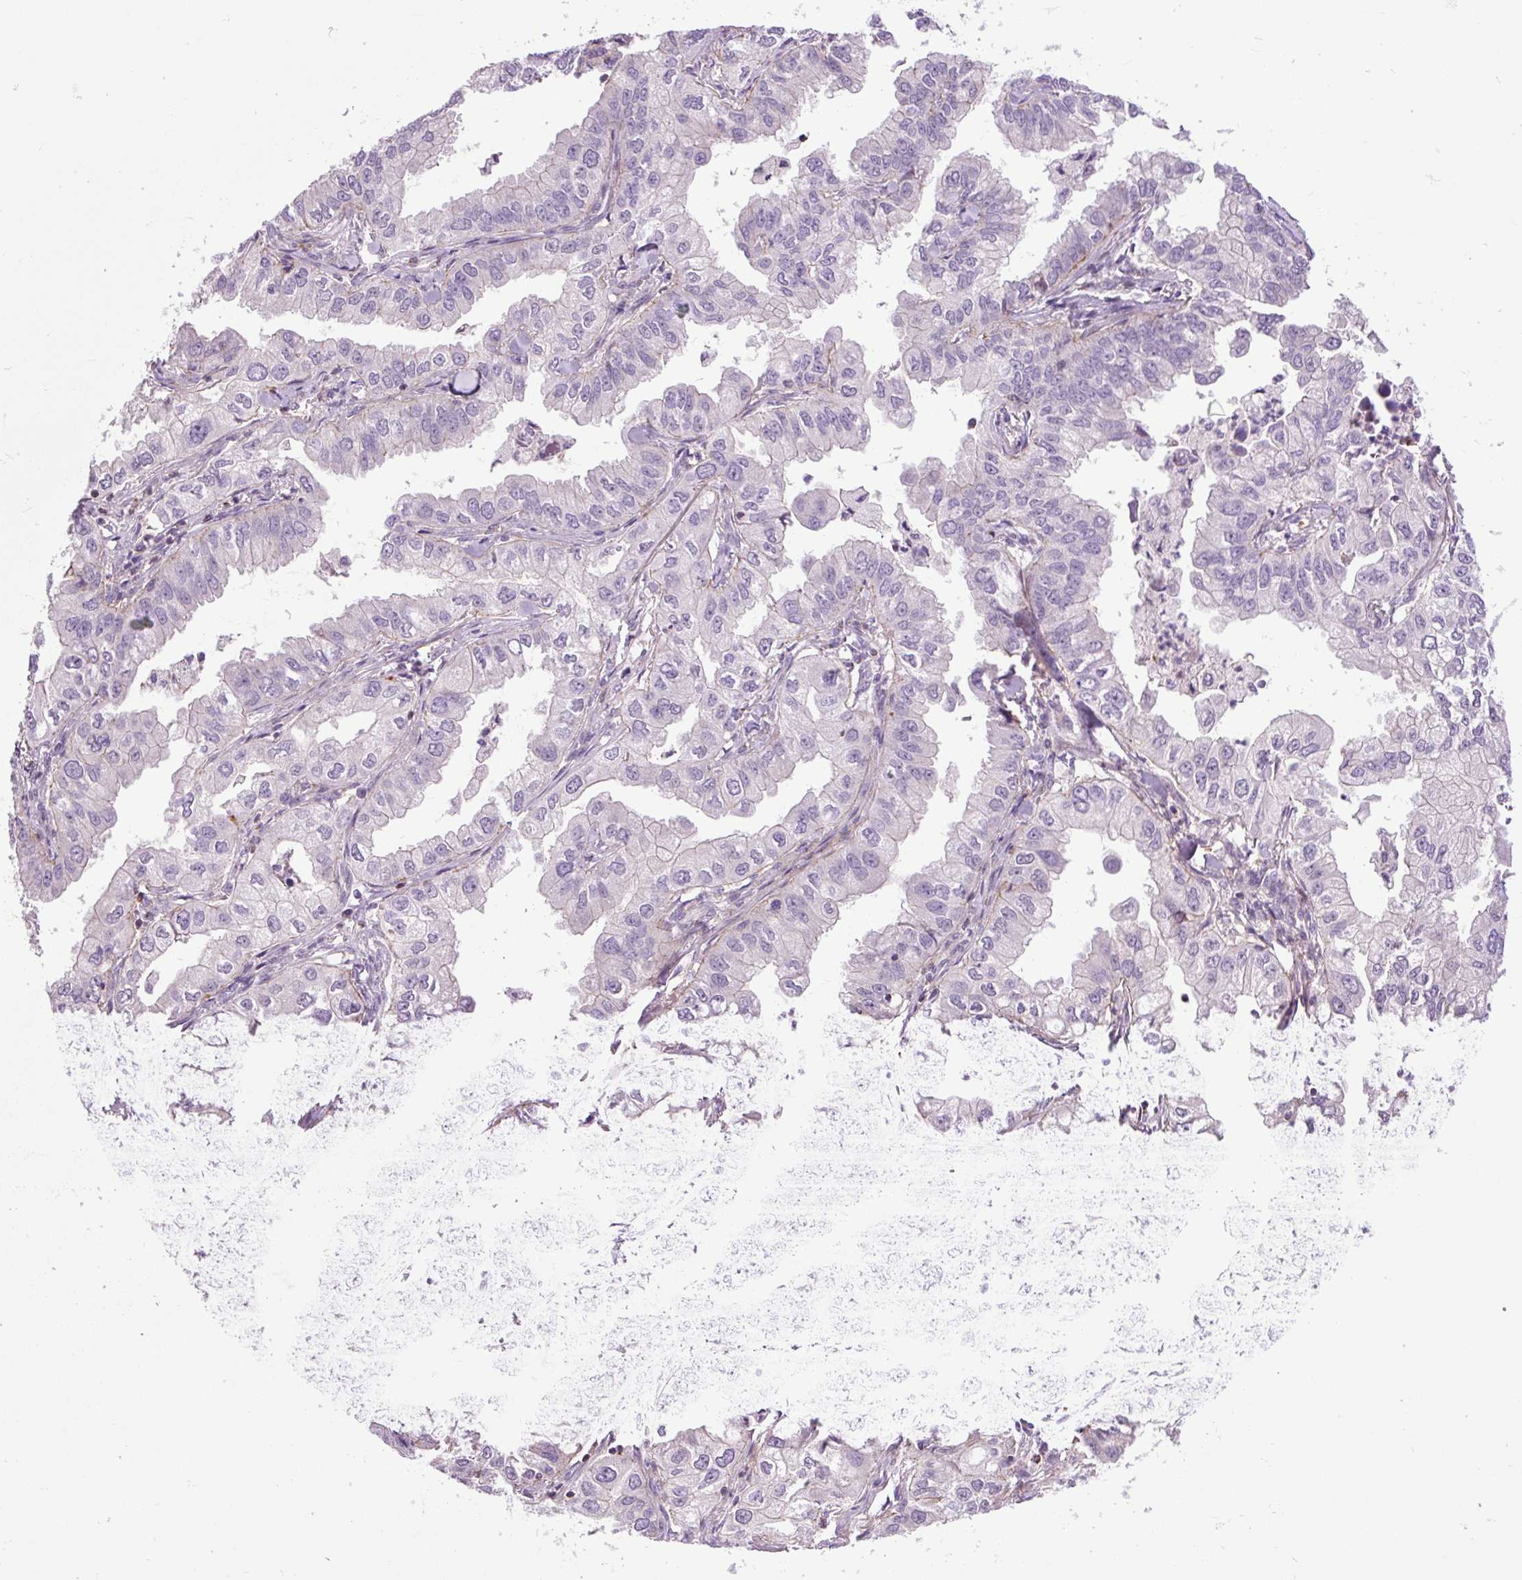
{"staining": {"intensity": "negative", "quantity": "none", "location": "none"}, "tissue": "lung cancer", "cell_type": "Tumor cells", "image_type": "cancer", "snomed": [{"axis": "morphology", "description": "Adenocarcinoma, NOS"}, {"axis": "topography", "description": "Lung"}], "caption": "DAB immunohistochemical staining of lung adenocarcinoma demonstrates no significant expression in tumor cells. (Immunohistochemistry, brightfield microscopy, high magnification).", "gene": "ZNF197", "patient": {"sex": "male", "age": 48}}